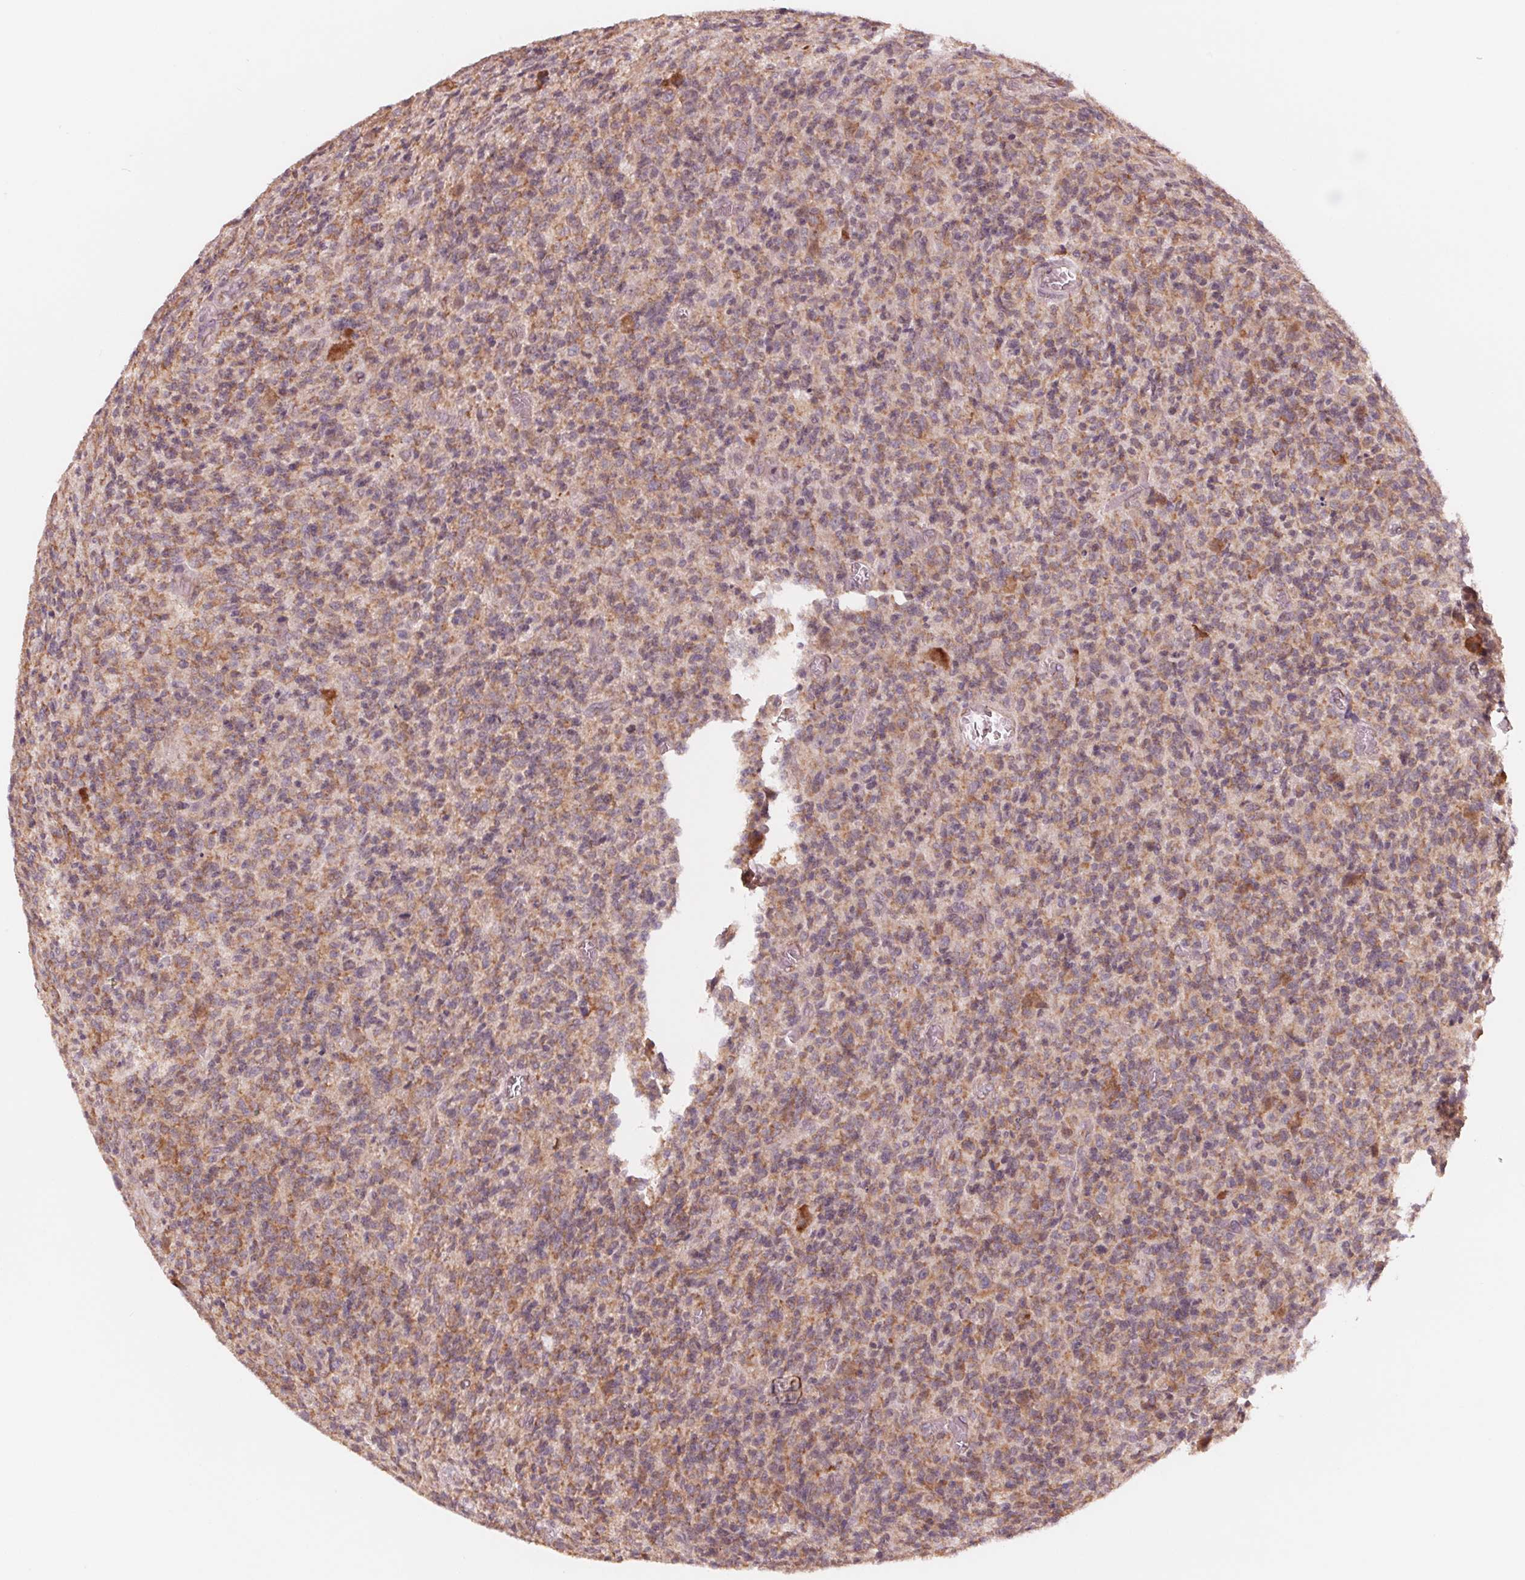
{"staining": {"intensity": "moderate", "quantity": ">75%", "location": "cytoplasmic/membranous"}, "tissue": "glioma", "cell_type": "Tumor cells", "image_type": "cancer", "snomed": [{"axis": "morphology", "description": "Glioma, malignant, High grade"}, {"axis": "topography", "description": "Brain"}], "caption": "A photomicrograph showing moderate cytoplasmic/membranous staining in about >75% of tumor cells in glioma, as visualized by brown immunohistochemical staining.", "gene": "GIGYF2", "patient": {"sex": "male", "age": 76}}